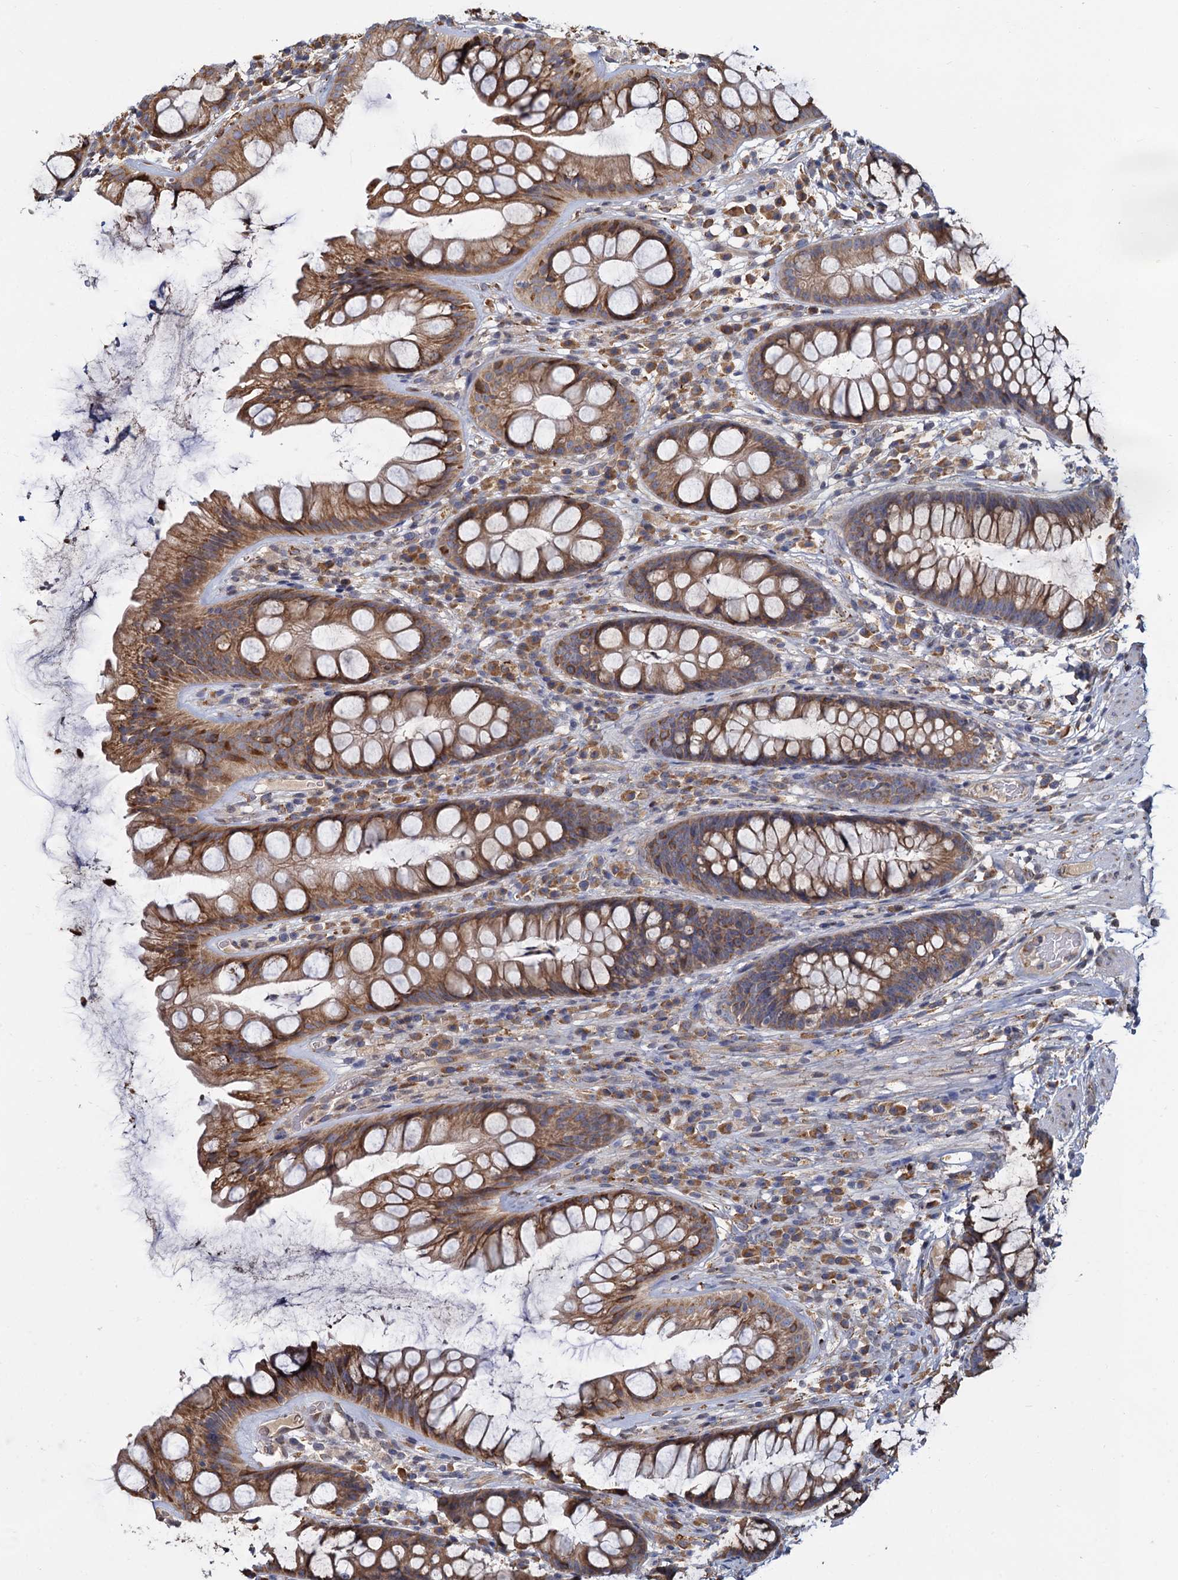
{"staining": {"intensity": "moderate", "quantity": ">75%", "location": "cytoplasmic/membranous"}, "tissue": "rectum", "cell_type": "Glandular cells", "image_type": "normal", "snomed": [{"axis": "morphology", "description": "Normal tissue, NOS"}, {"axis": "topography", "description": "Rectum"}], "caption": "Protein staining by immunohistochemistry (IHC) reveals moderate cytoplasmic/membranous staining in about >75% of glandular cells in unremarkable rectum. The protein of interest is stained brown, and the nuclei are stained in blue (DAB IHC with brightfield microscopy, high magnification).", "gene": "LRRC51", "patient": {"sex": "male", "age": 74}}